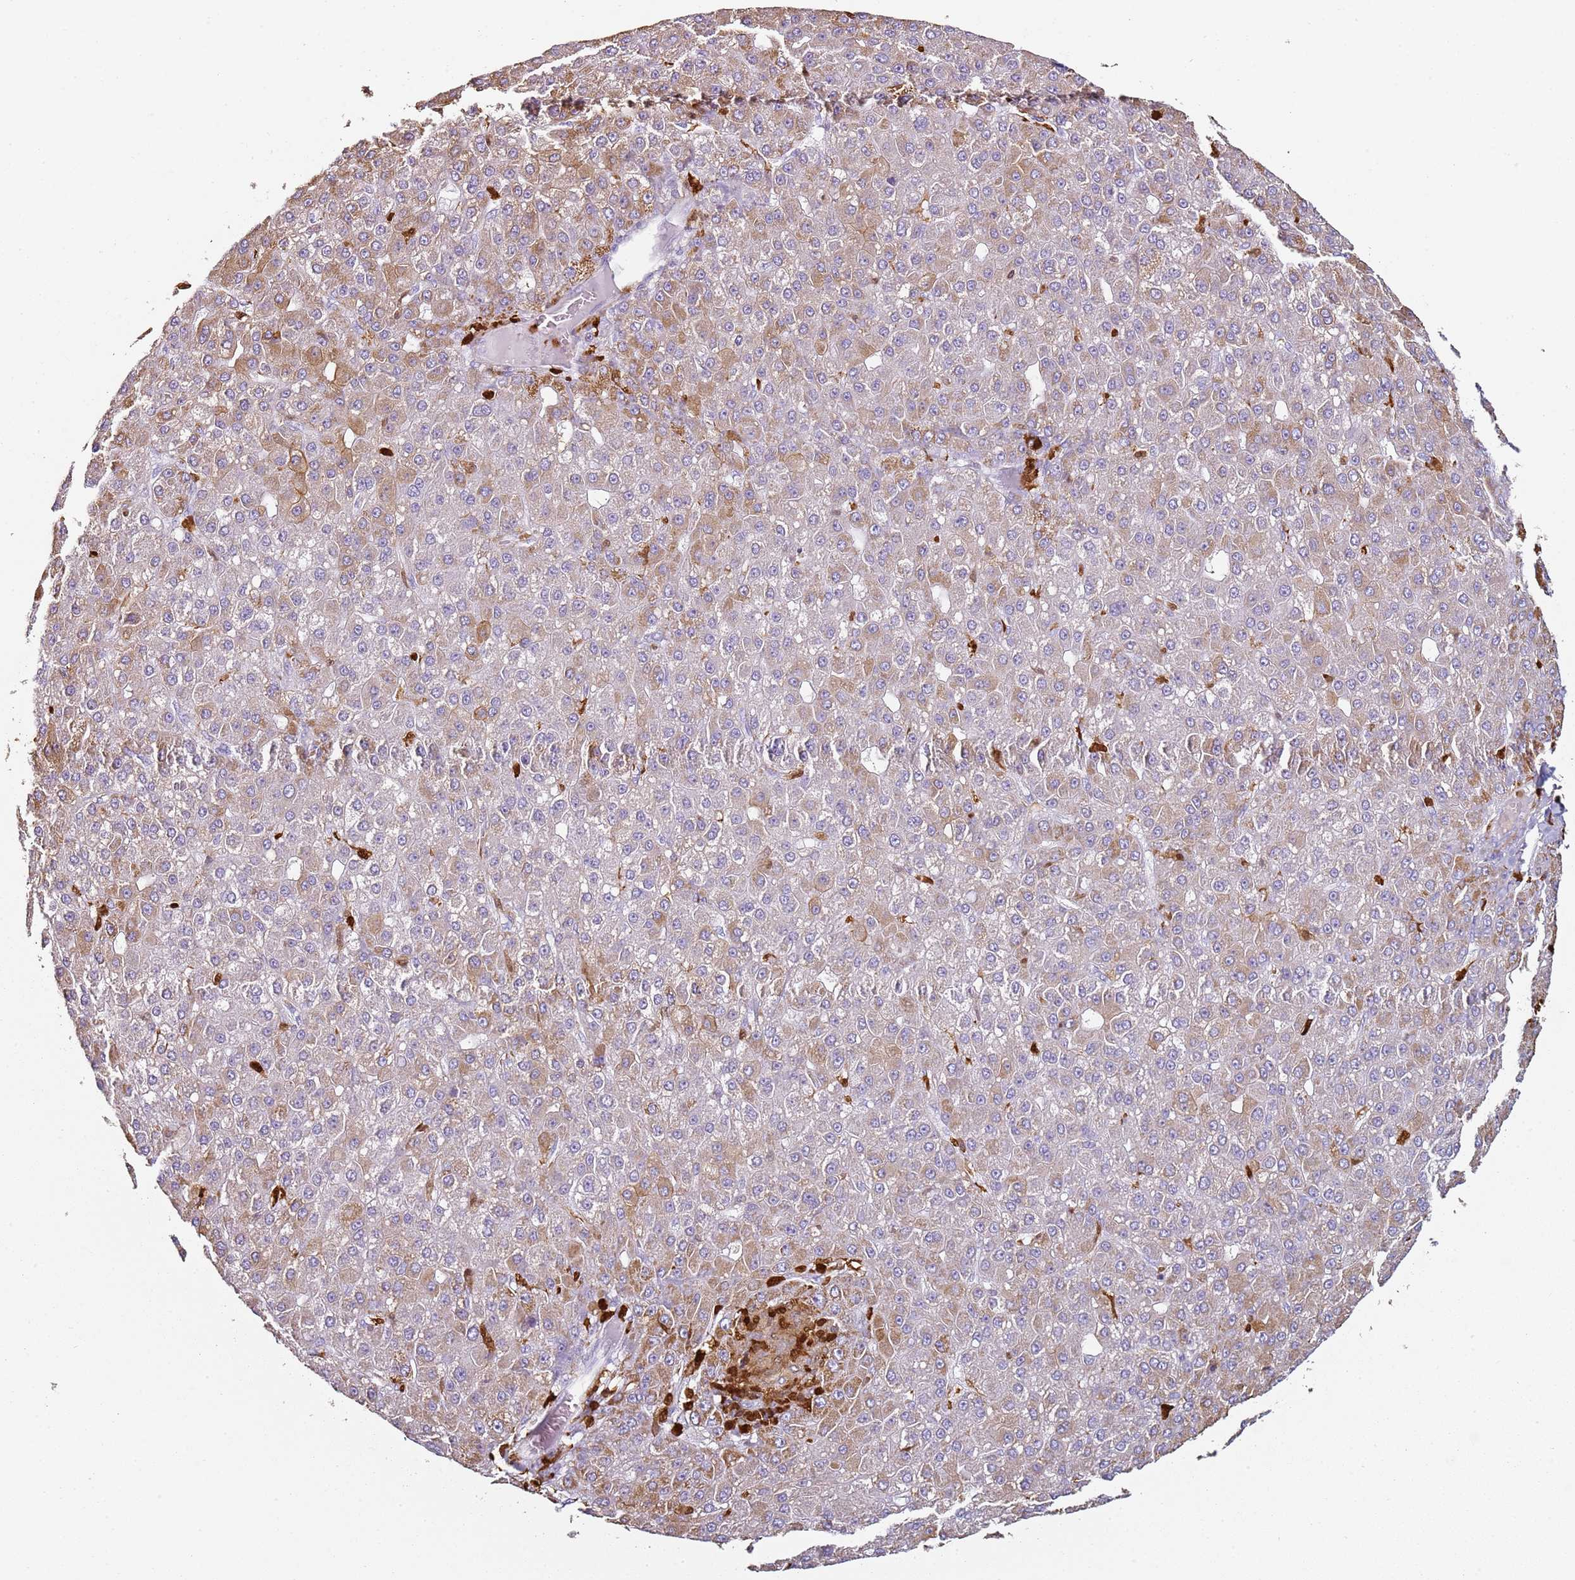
{"staining": {"intensity": "moderate", "quantity": "<25%", "location": "cytoplasmic/membranous"}, "tissue": "liver cancer", "cell_type": "Tumor cells", "image_type": "cancer", "snomed": [{"axis": "morphology", "description": "Carcinoma, Hepatocellular, NOS"}, {"axis": "topography", "description": "Liver"}], "caption": "The micrograph shows a brown stain indicating the presence of a protein in the cytoplasmic/membranous of tumor cells in liver hepatocellular carcinoma.", "gene": "S100A4", "patient": {"sex": "male", "age": 67}}